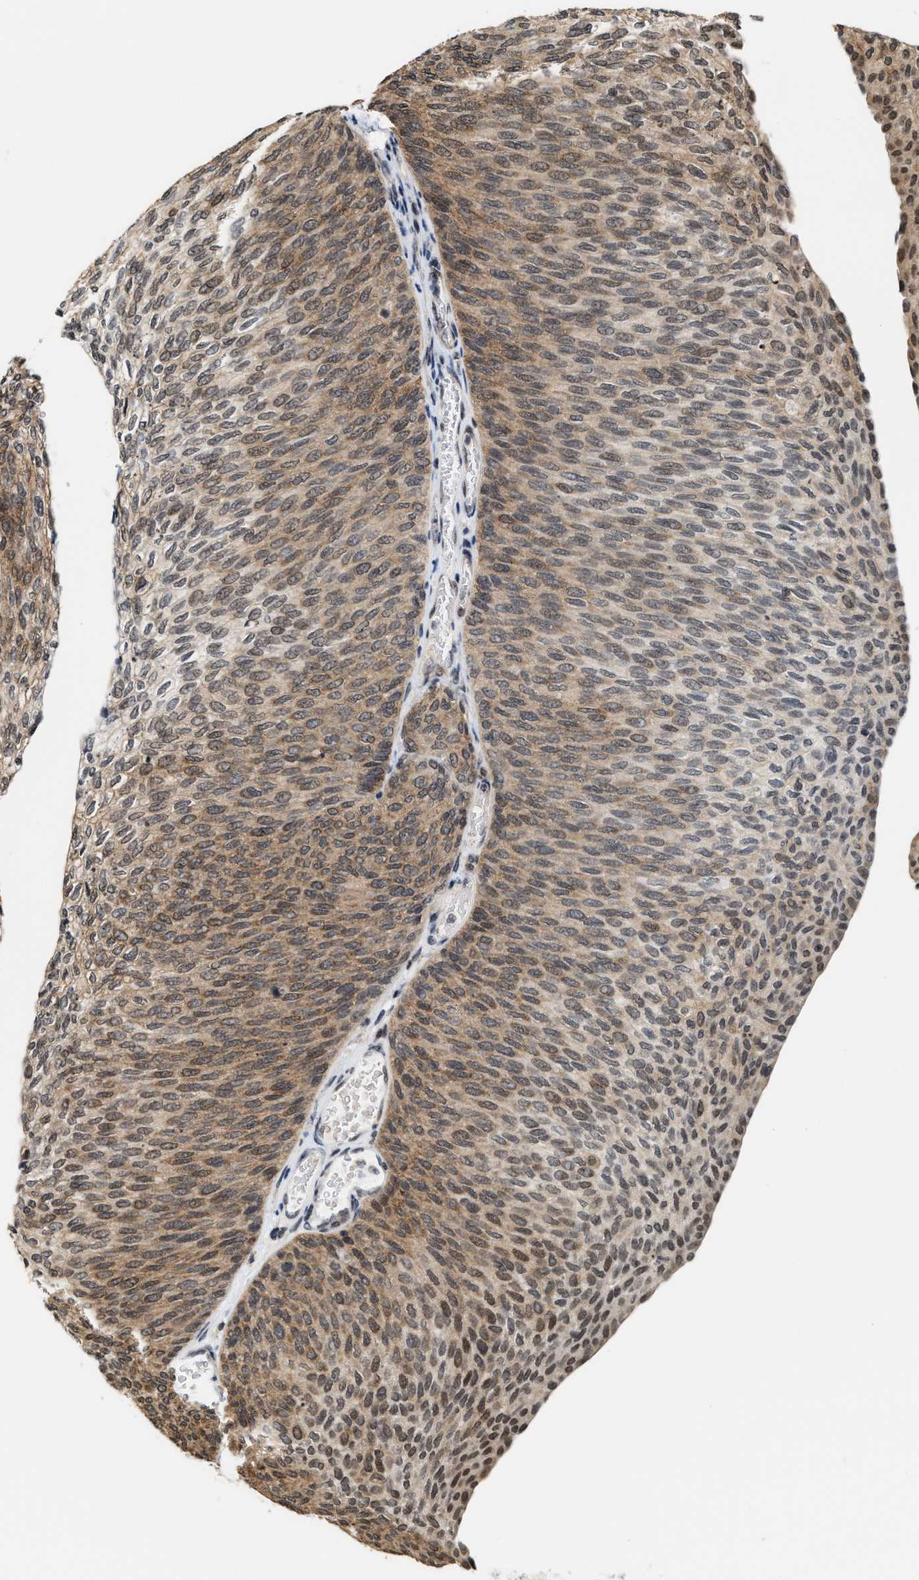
{"staining": {"intensity": "moderate", "quantity": "25%-75%", "location": "cytoplasmic/membranous,nuclear"}, "tissue": "urothelial cancer", "cell_type": "Tumor cells", "image_type": "cancer", "snomed": [{"axis": "morphology", "description": "Urothelial carcinoma, Low grade"}, {"axis": "topography", "description": "Urinary bladder"}], "caption": "Moderate cytoplasmic/membranous and nuclear positivity for a protein is seen in about 25%-75% of tumor cells of urothelial cancer using IHC.", "gene": "ANKRD6", "patient": {"sex": "female", "age": 79}}